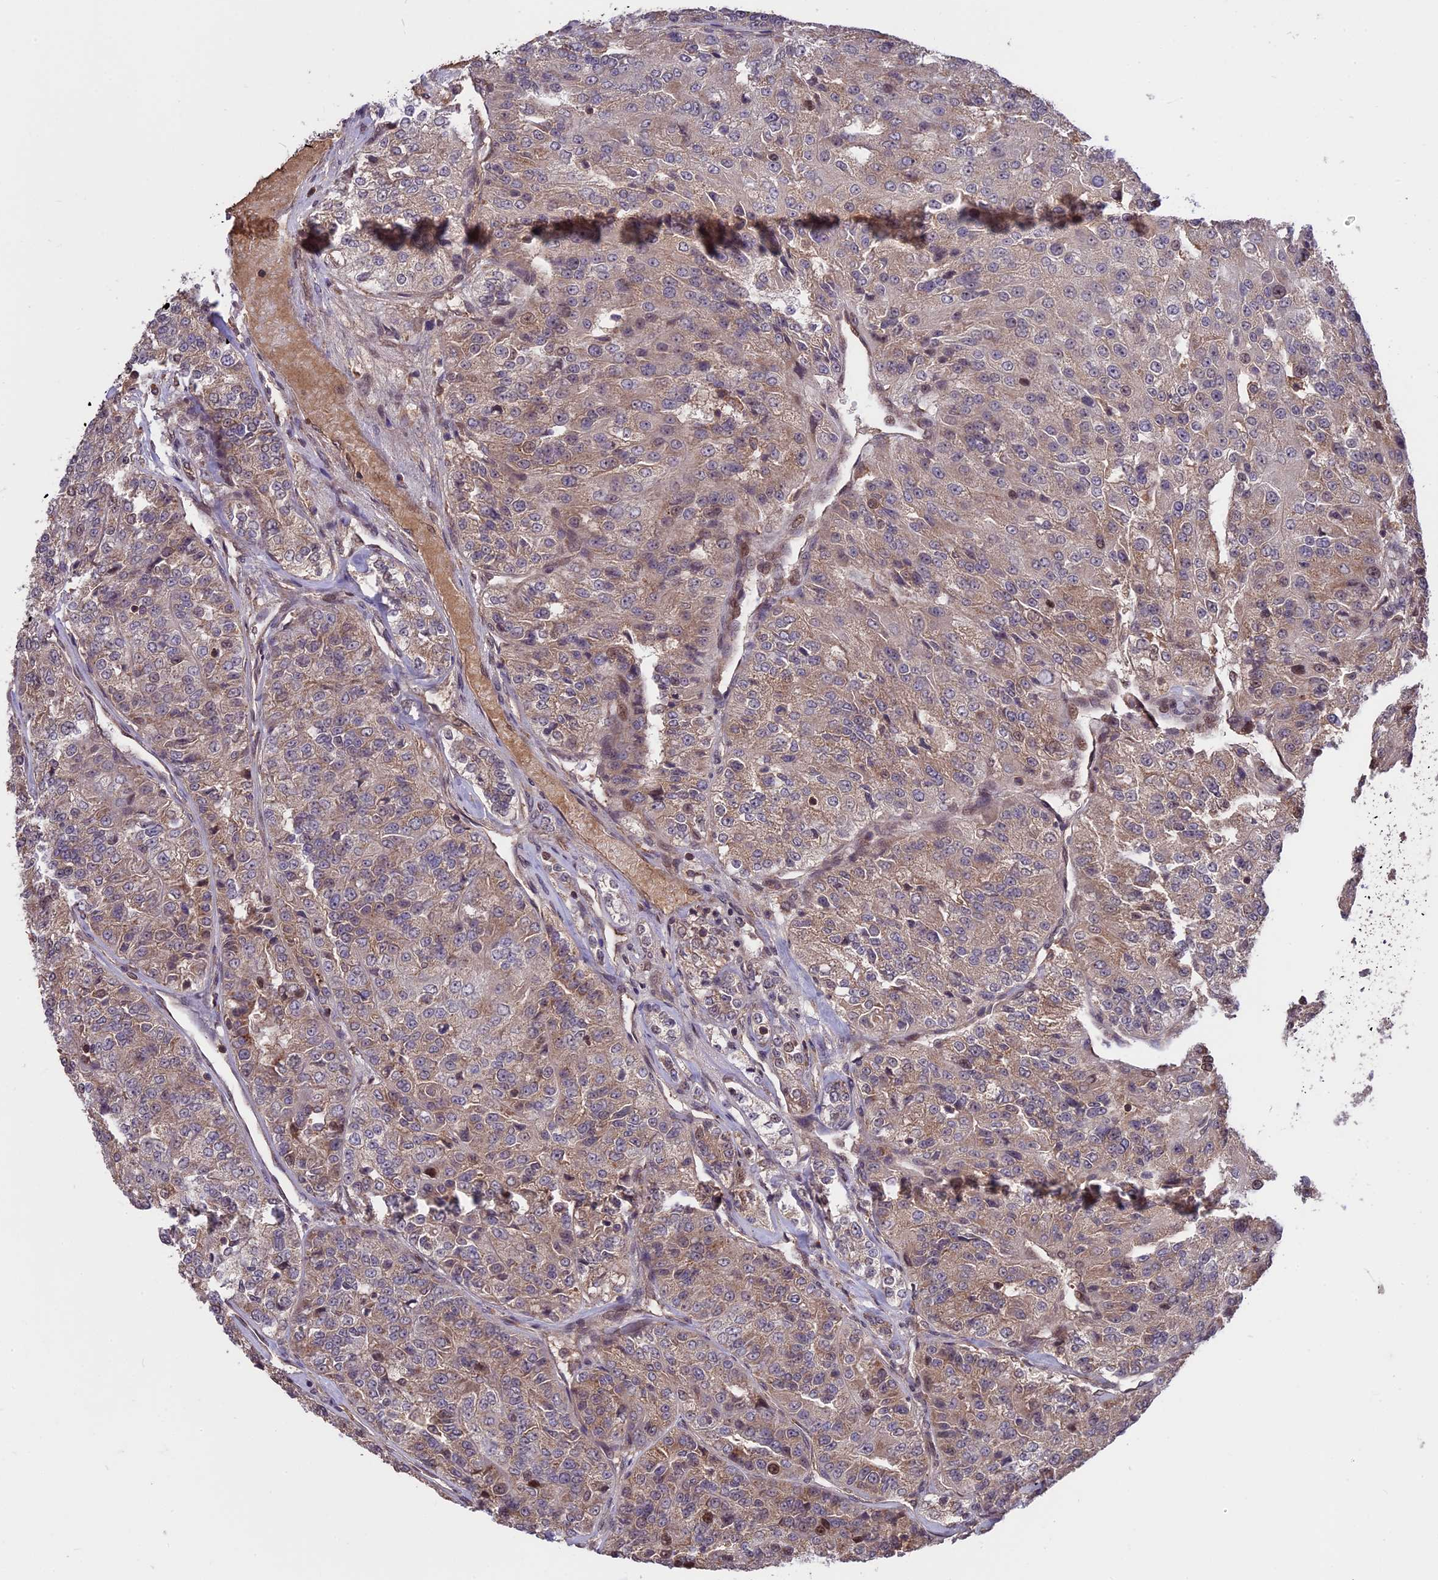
{"staining": {"intensity": "weak", "quantity": ">75%", "location": "cytoplasmic/membranous"}, "tissue": "renal cancer", "cell_type": "Tumor cells", "image_type": "cancer", "snomed": [{"axis": "morphology", "description": "Adenocarcinoma, NOS"}, {"axis": "topography", "description": "Kidney"}], "caption": "This micrograph demonstrates immunohistochemistry (IHC) staining of adenocarcinoma (renal), with low weak cytoplasmic/membranous staining in about >75% of tumor cells.", "gene": "ZNF598", "patient": {"sex": "female", "age": 63}}